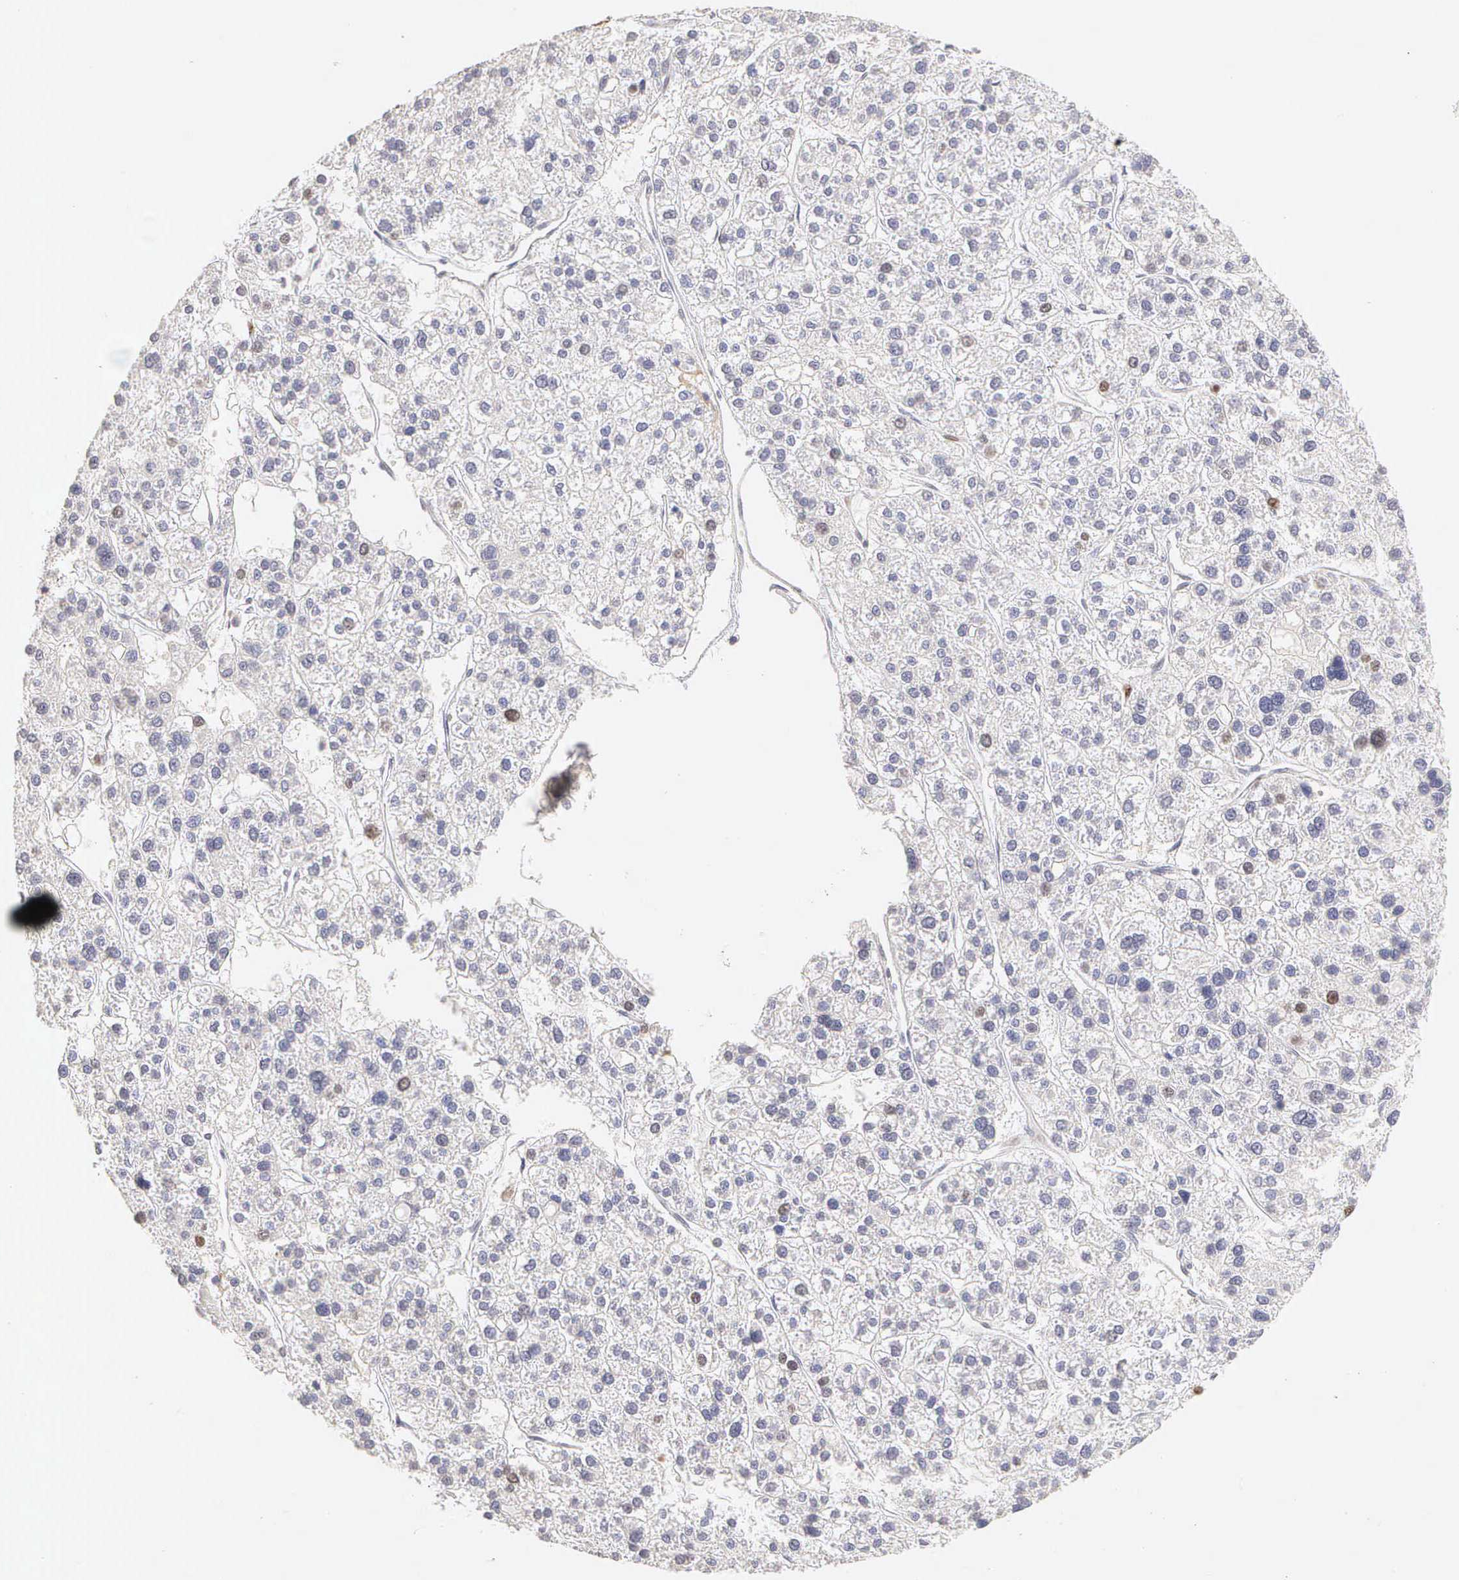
{"staining": {"intensity": "moderate", "quantity": "<25%", "location": "nuclear"}, "tissue": "liver cancer", "cell_type": "Tumor cells", "image_type": "cancer", "snomed": [{"axis": "morphology", "description": "Carcinoma, Hepatocellular, NOS"}, {"axis": "topography", "description": "Liver"}], "caption": "The photomicrograph exhibits immunohistochemical staining of liver cancer (hepatocellular carcinoma). There is moderate nuclear expression is appreciated in approximately <25% of tumor cells. (IHC, brightfield microscopy, high magnification).", "gene": "MKI67", "patient": {"sex": "female", "age": 85}}